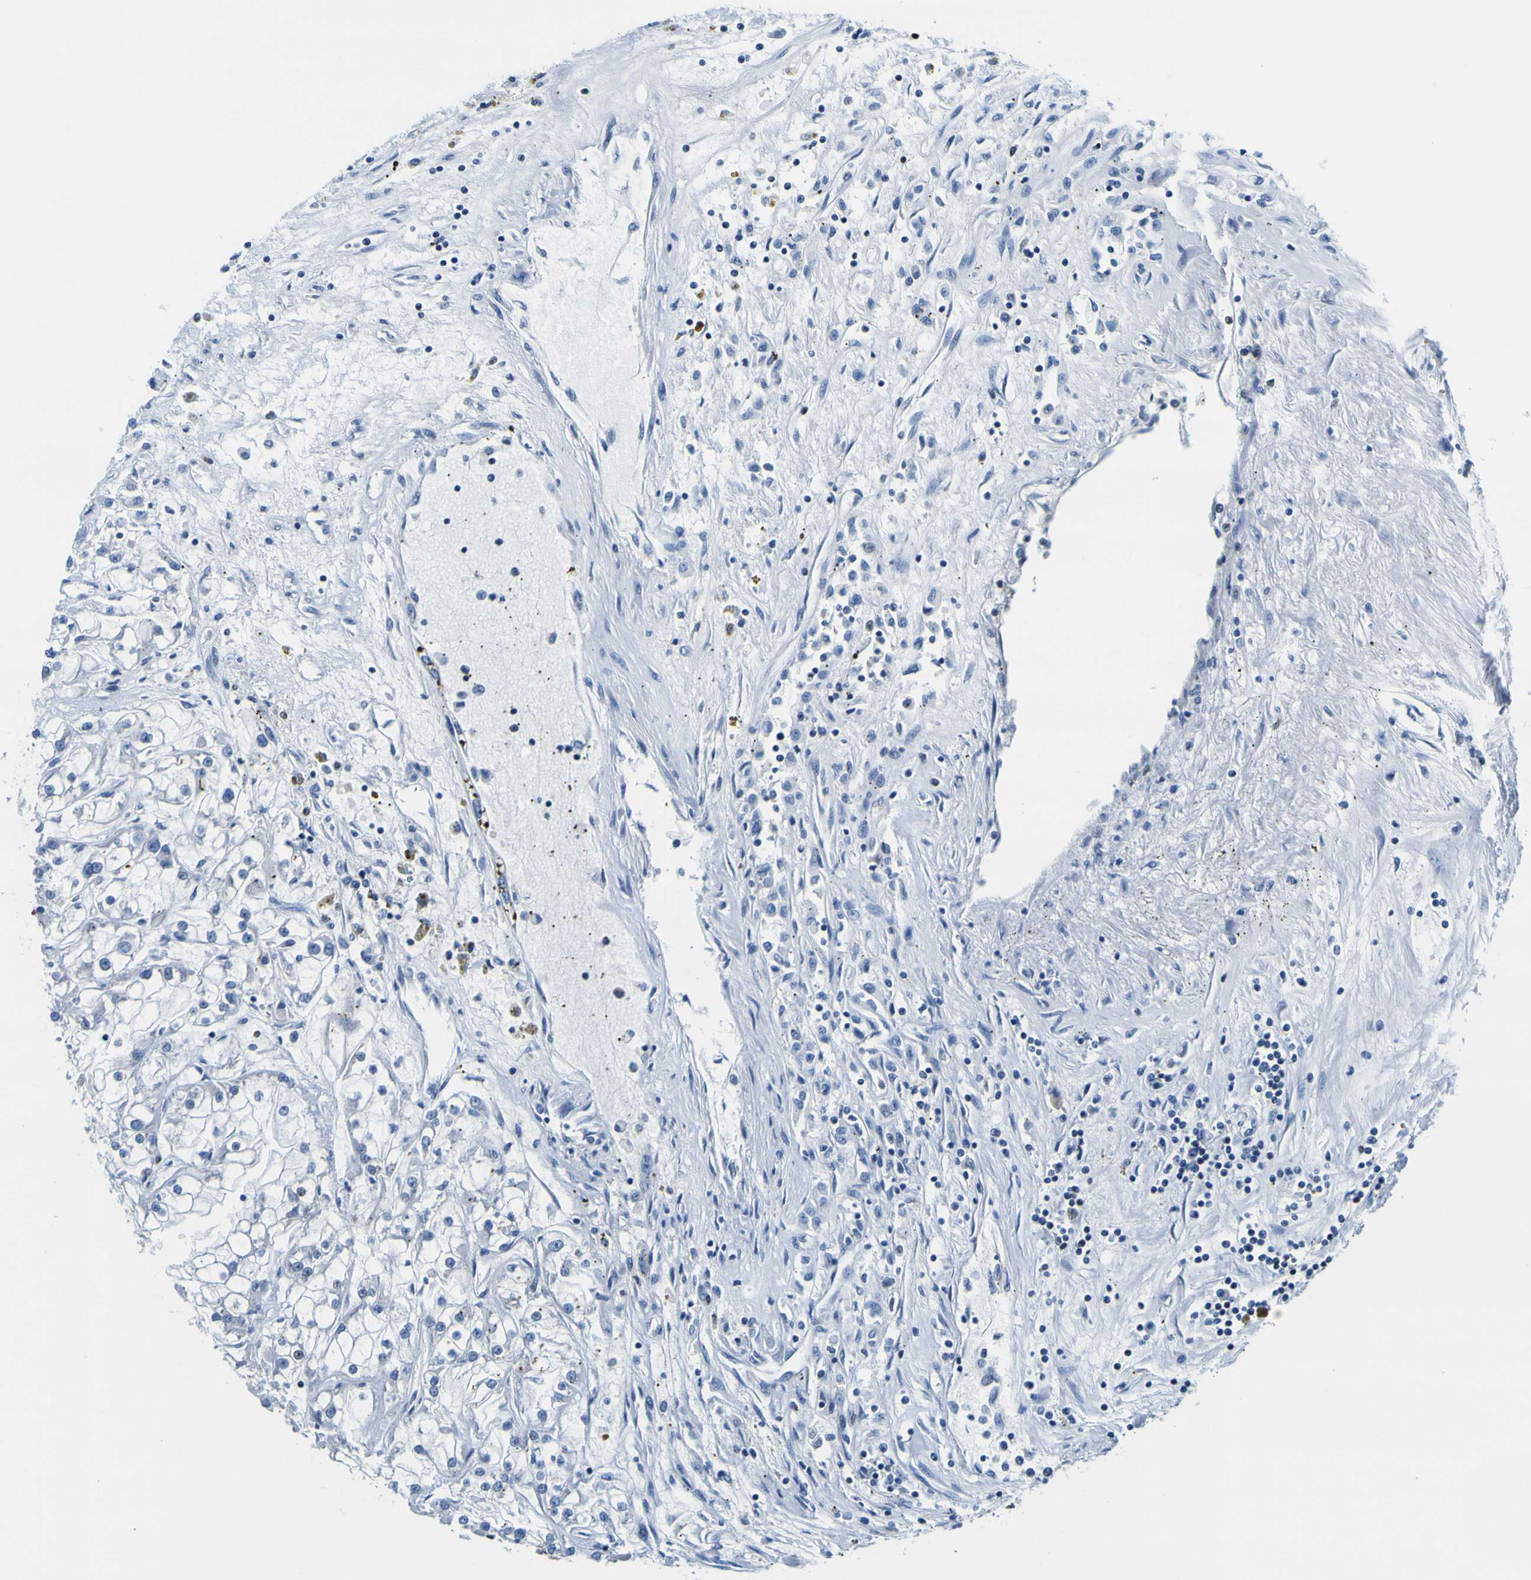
{"staining": {"intensity": "negative", "quantity": "none", "location": "none"}, "tissue": "renal cancer", "cell_type": "Tumor cells", "image_type": "cancer", "snomed": [{"axis": "morphology", "description": "Adenocarcinoma, NOS"}, {"axis": "topography", "description": "Kidney"}], "caption": "An image of human renal cancer (adenocarcinoma) is negative for staining in tumor cells.", "gene": "SP1", "patient": {"sex": "female", "age": 52}}